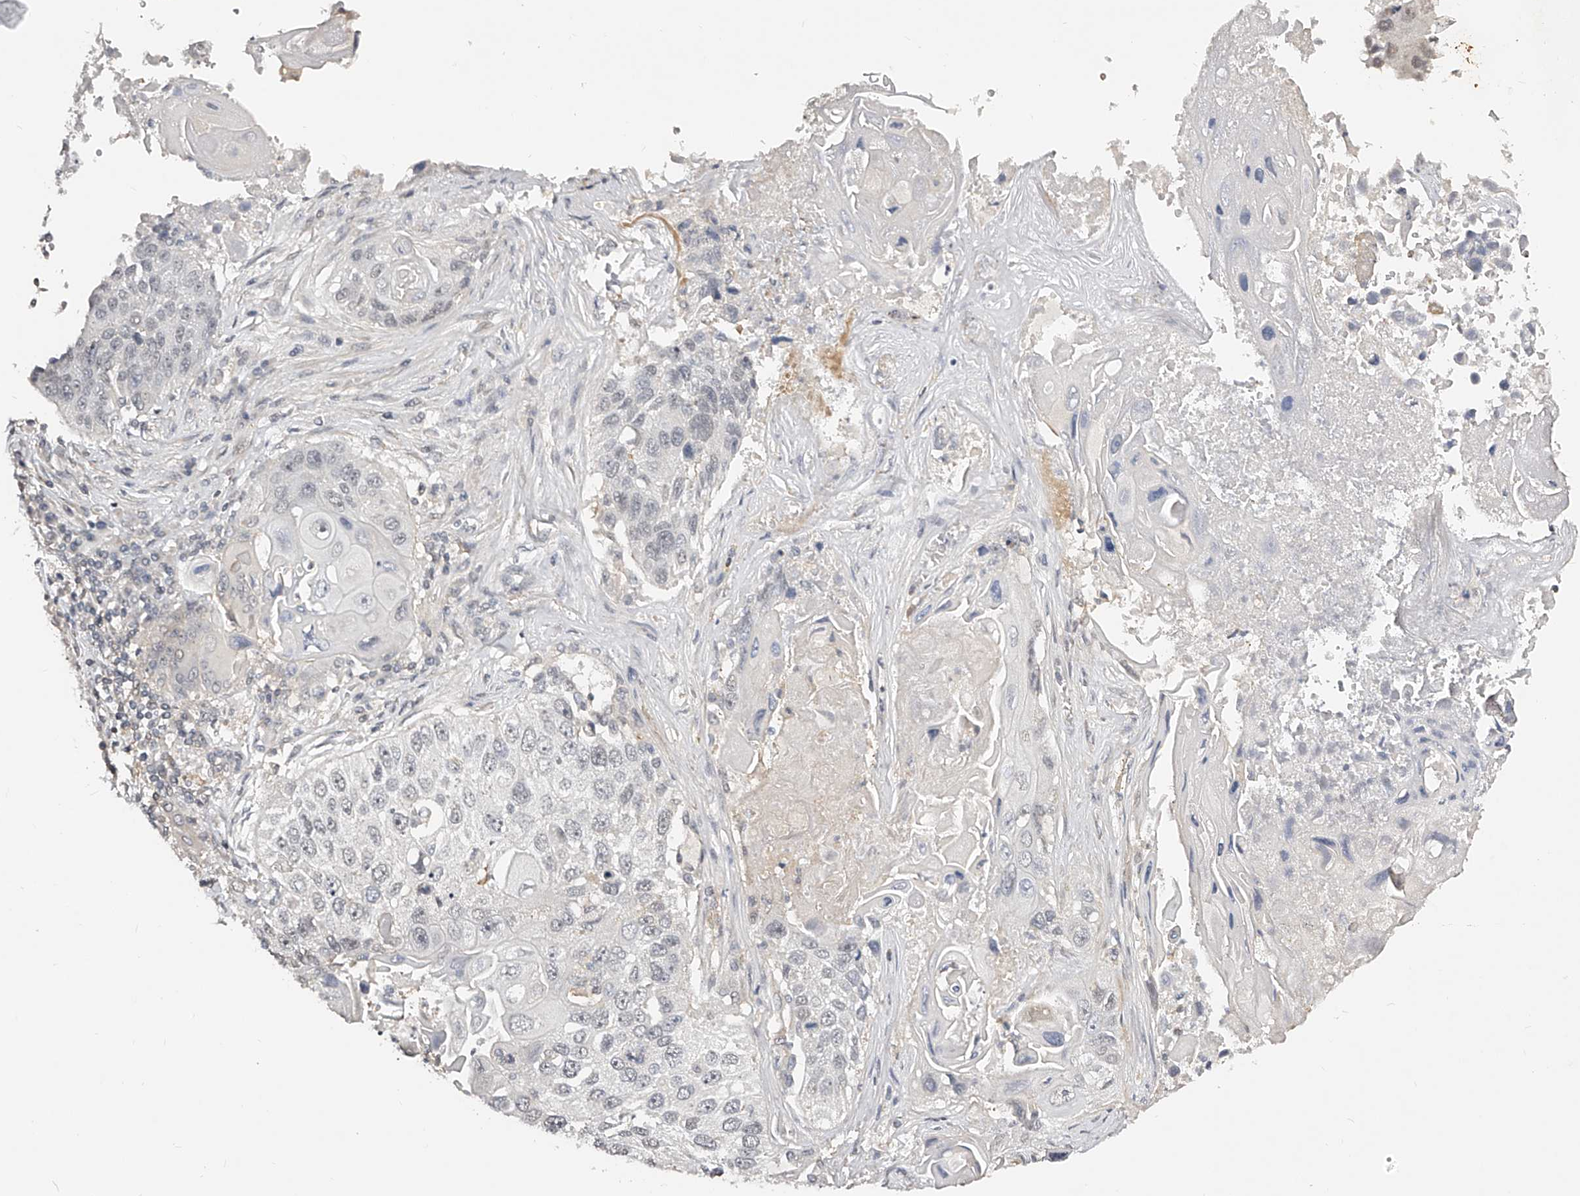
{"staining": {"intensity": "negative", "quantity": "none", "location": "none"}, "tissue": "lung cancer", "cell_type": "Tumor cells", "image_type": "cancer", "snomed": [{"axis": "morphology", "description": "Squamous cell carcinoma, NOS"}, {"axis": "topography", "description": "Lung"}], "caption": "Immunohistochemistry (IHC) micrograph of neoplastic tissue: human squamous cell carcinoma (lung) stained with DAB shows no significant protein expression in tumor cells.", "gene": "ZNF789", "patient": {"sex": "male", "age": 61}}